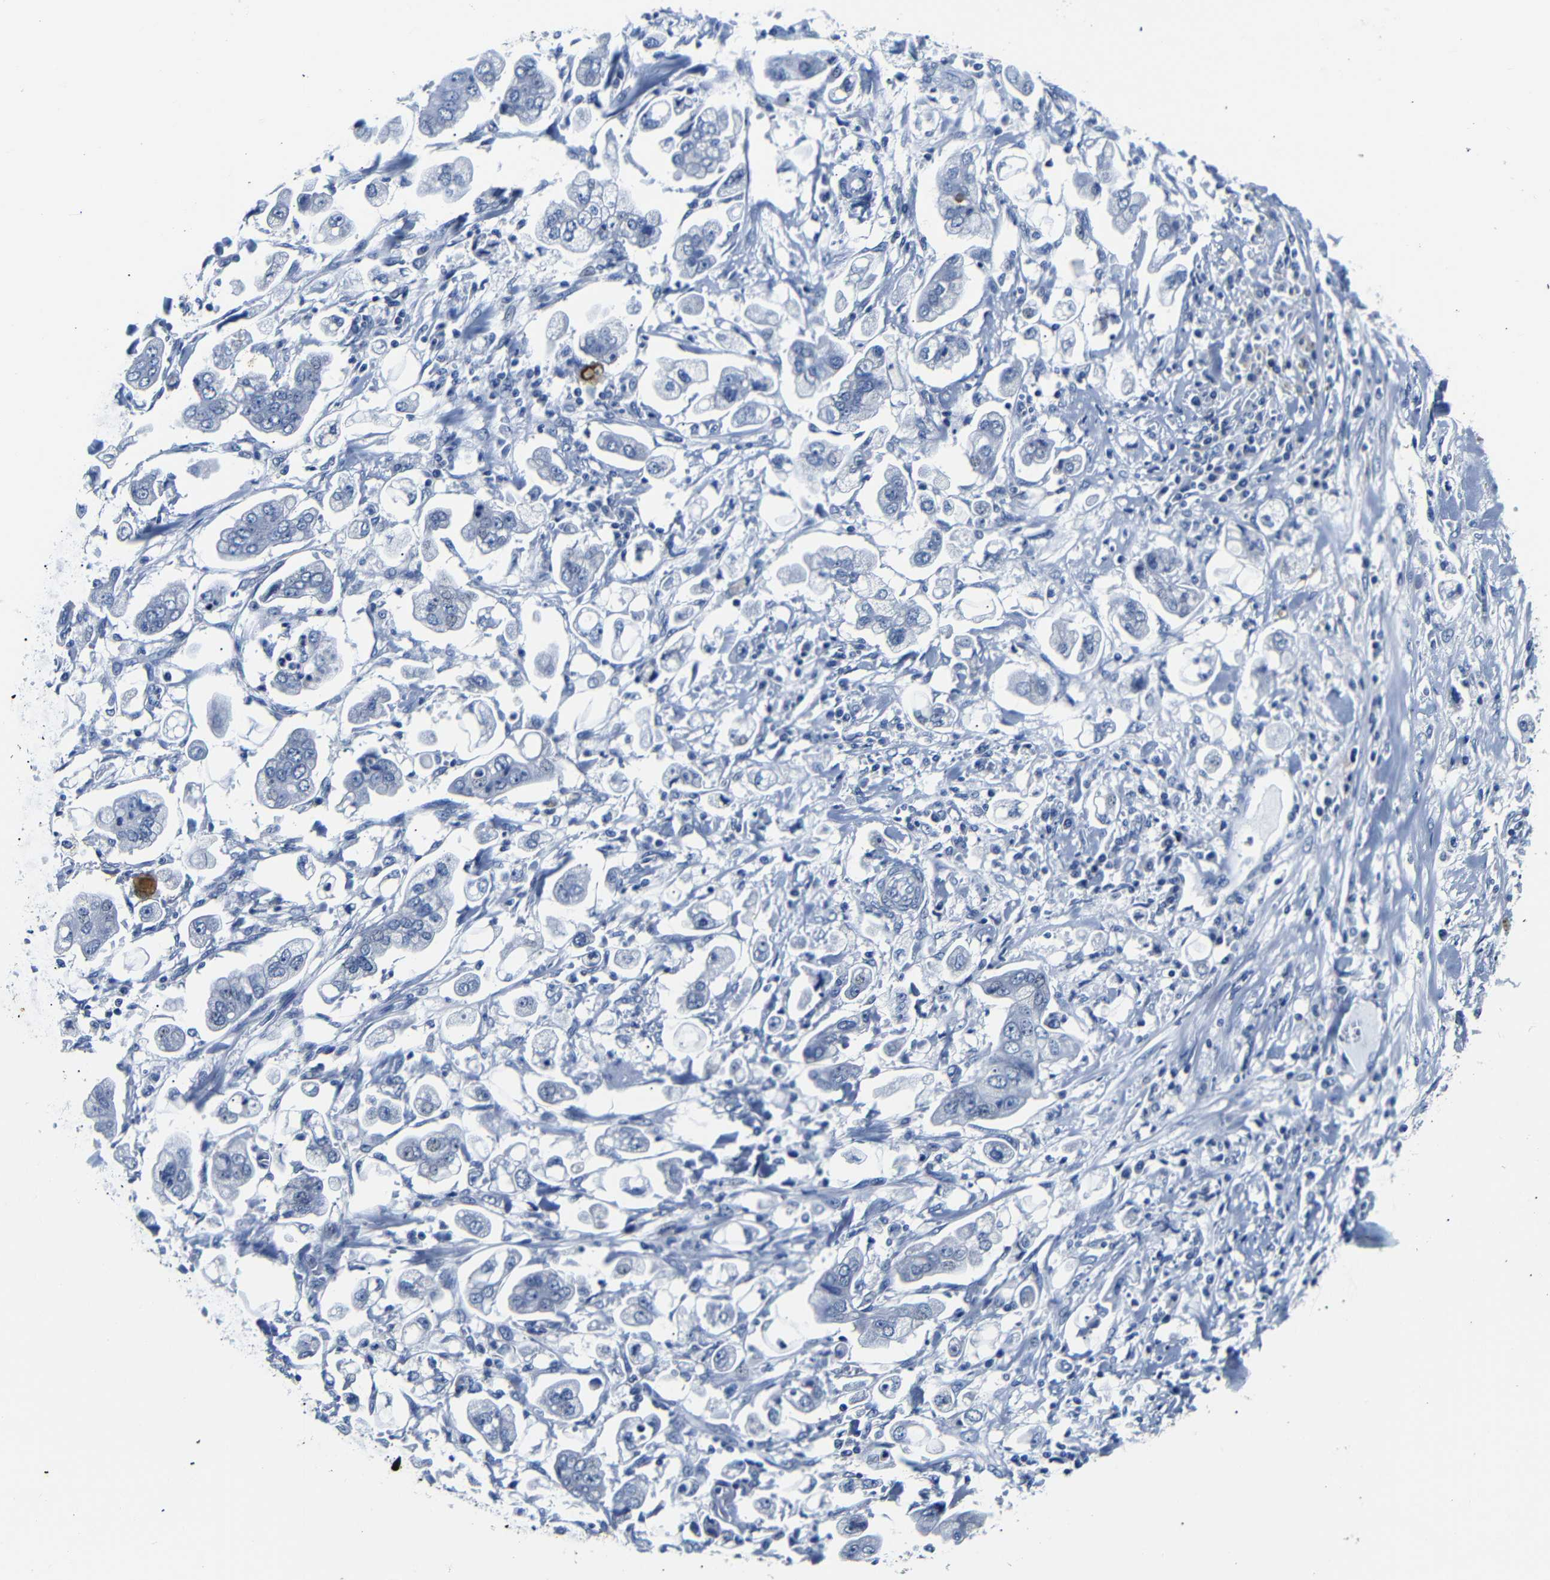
{"staining": {"intensity": "negative", "quantity": "none", "location": "none"}, "tissue": "stomach cancer", "cell_type": "Tumor cells", "image_type": "cancer", "snomed": [{"axis": "morphology", "description": "Adenocarcinoma, NOS"}, {"axis": "topography", "description": "Stomach"}], "caption": "The IHC micrograph has no significant staining in tumor cells of stomach cancer tissue.", "gene": "GAP43", "patient": {"sex": "male", "age": 62}}